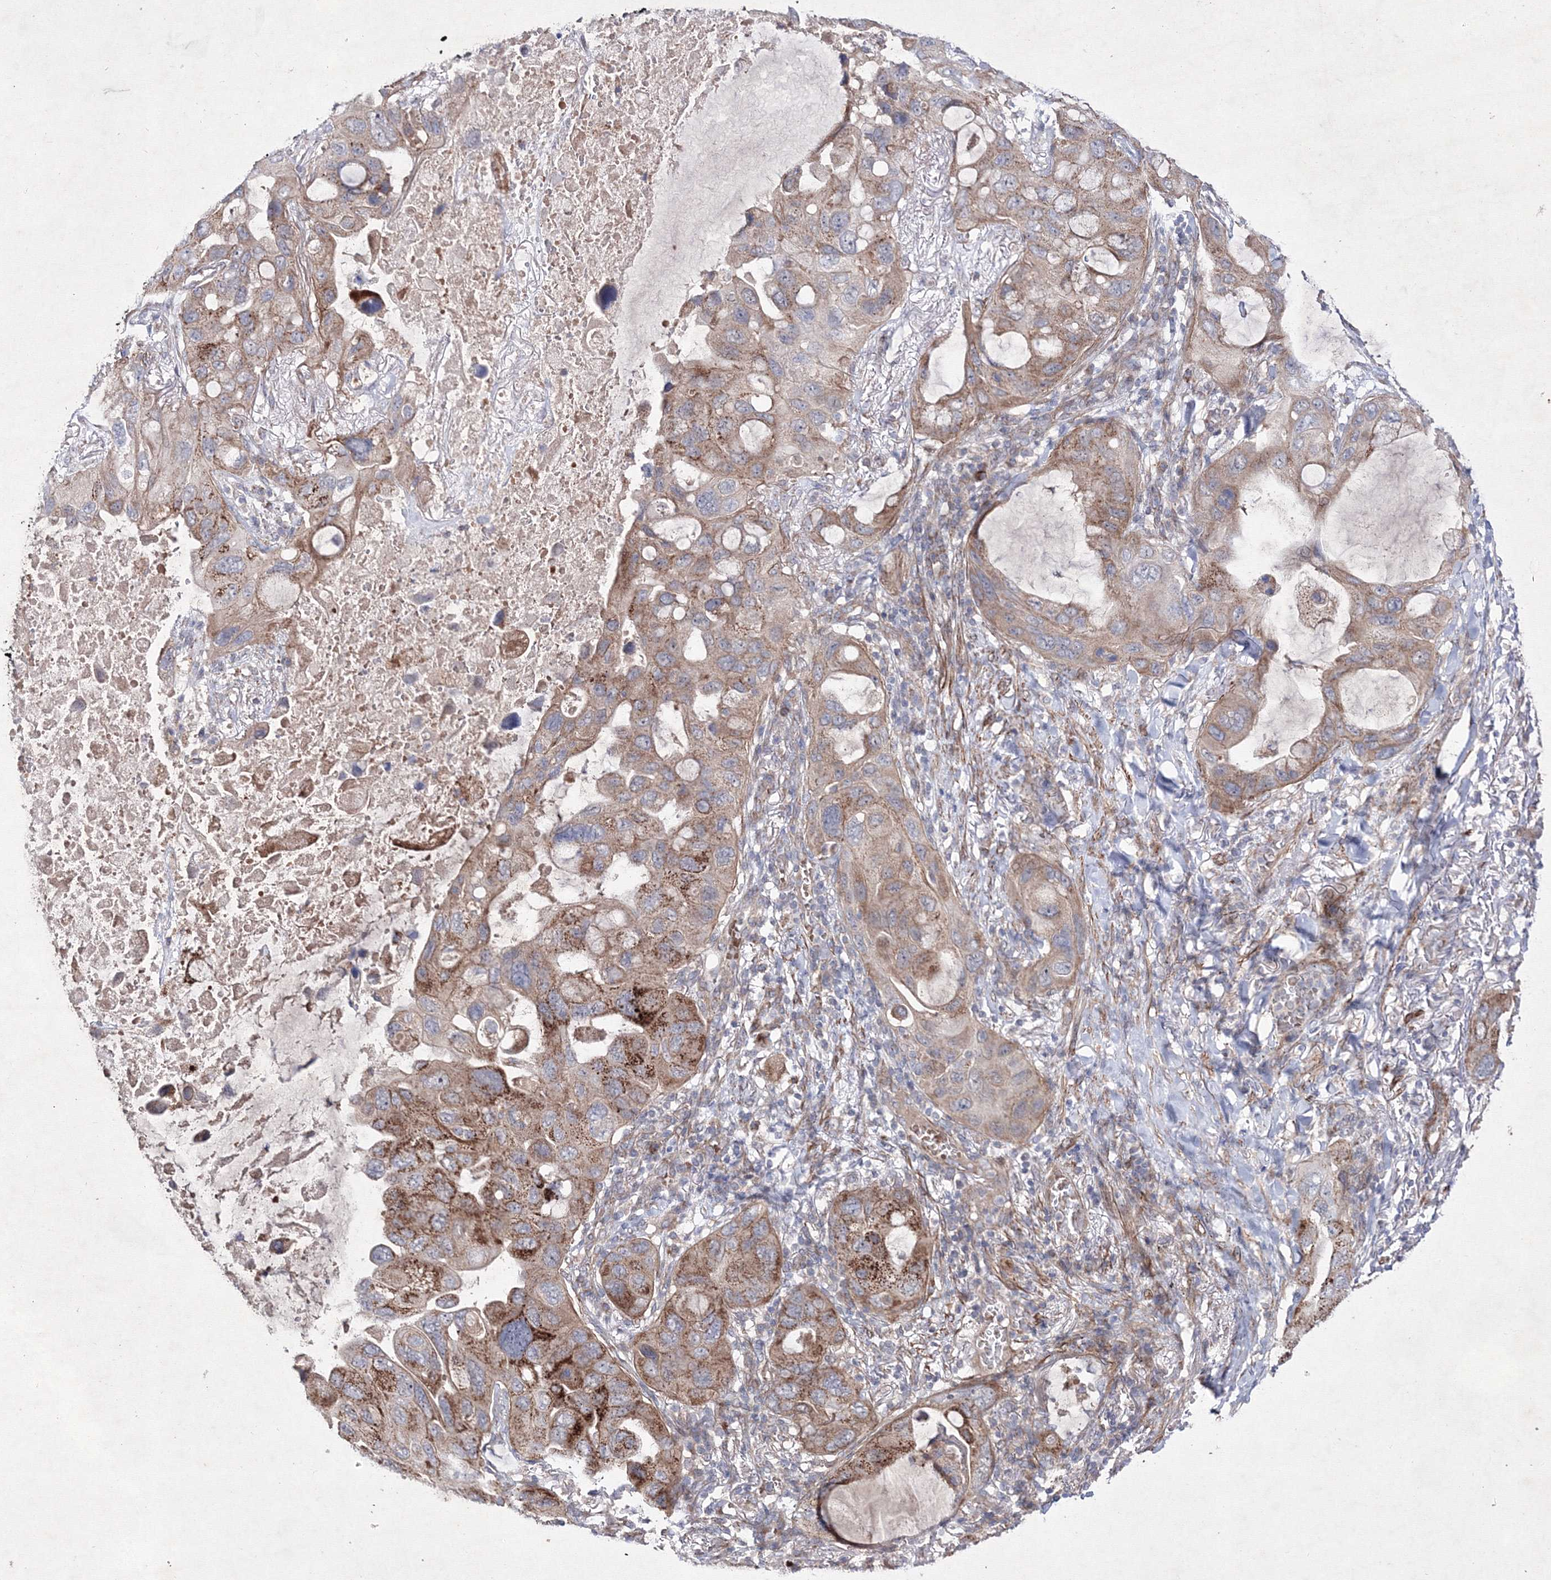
{"staining": {"intensity": "strong", "quantity": "25%-75%", "location": "cytoplasmic/membranous"}, "tissue": "lung cancer", "cell_type": "Tumor cells", "image_type": "cancer", "snomed": [{"axis": "morphology", "description": "Squamous cell carcinoma, NOS"}, {"axis": "topography", "description": "Lung"}], "caption": "Protein analysis of lung squamous cell carcinoma tissue shows strong cytoplasmic/membranous positivity in approximately 25%-75% of tumor cells.", "gene": "GFM1", "patient": {"sex": "female", "age": 73}}